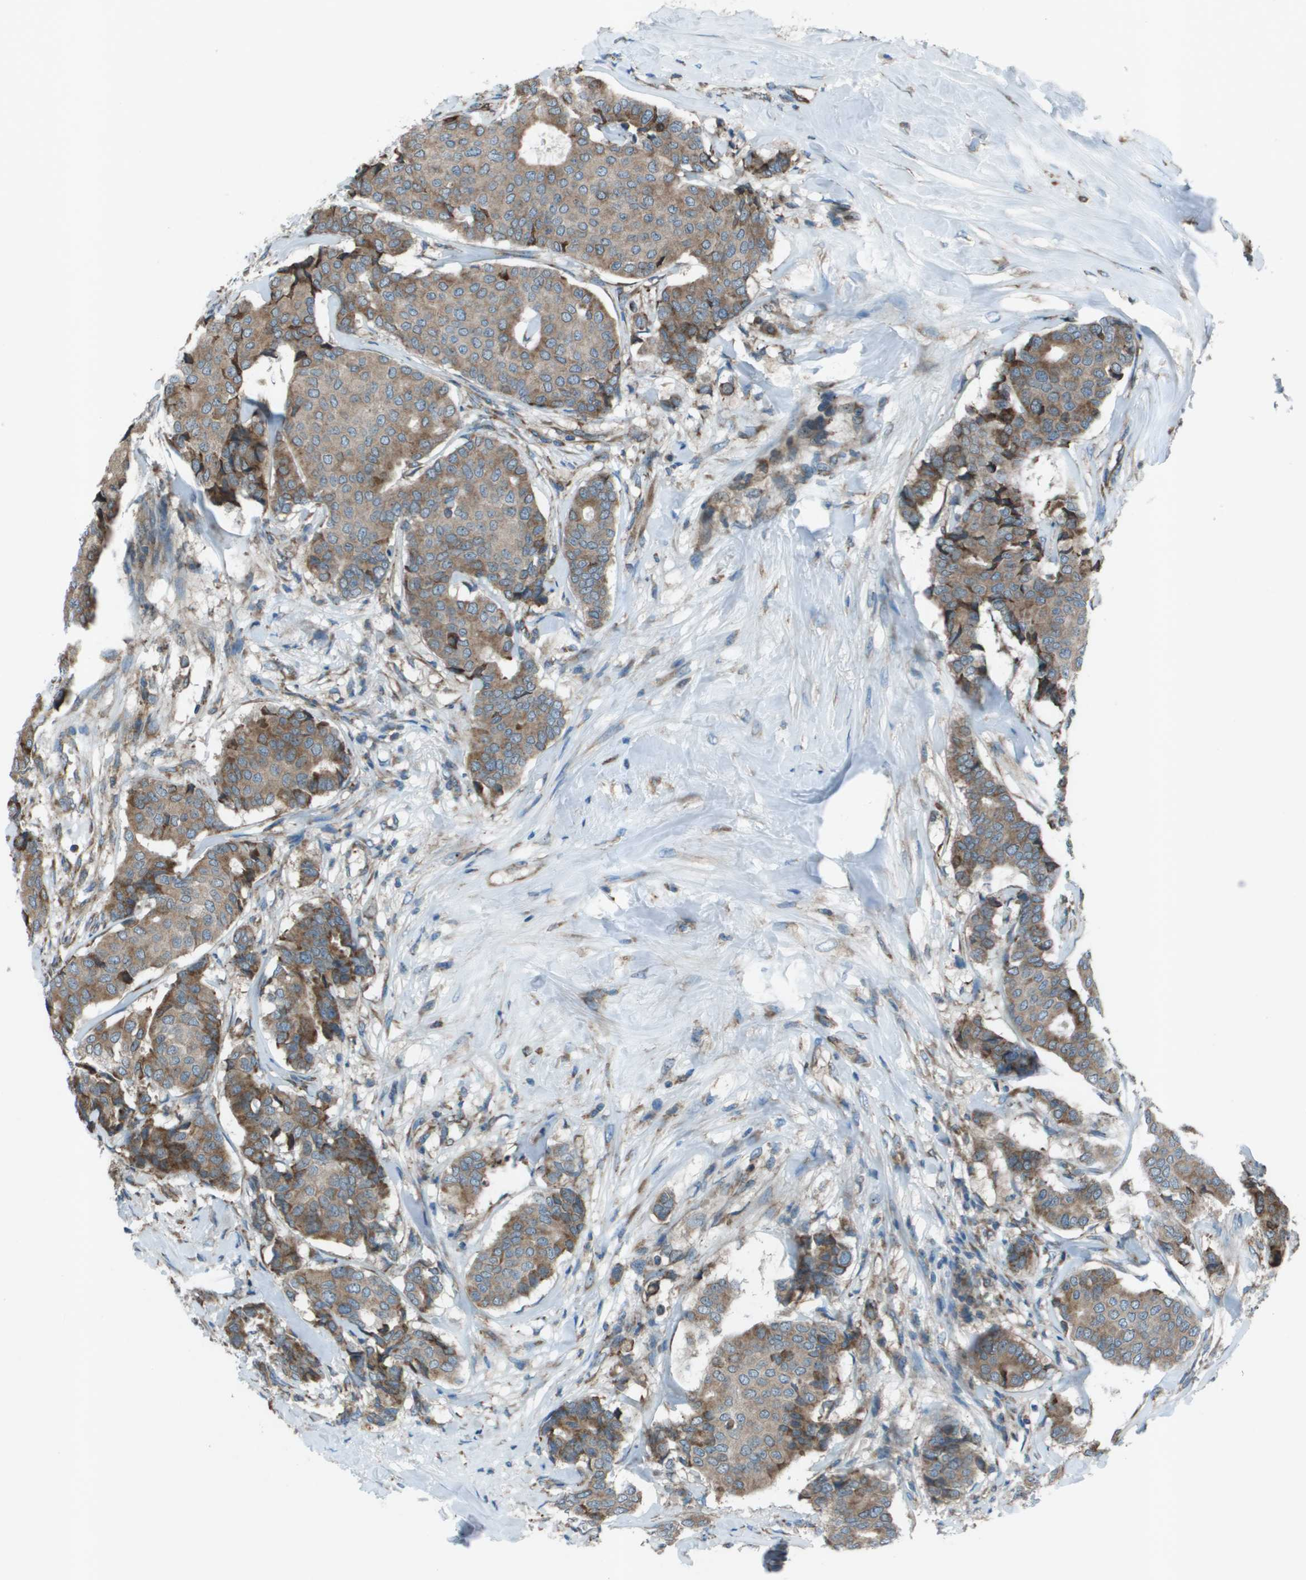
{"staining": {"intensity": "weak", "quantity": ">75%", "location": "cytoplasmic/membranous"}, "tissue": "breast cancer", "cell_type": "Tumor cells", "image_type": "cancer", "snomed": [{"axis": "morphology", "description": "Duct carcinoma"}, {"axis": "topography", "description": "Breast"}], "caption": "Tumor cells demonstrate weak cytoplasmic/membranous expression in about >75% of cells in breast cancer.", "gene": "UTS2", "patient": {"sex": "female", "age": 75}}